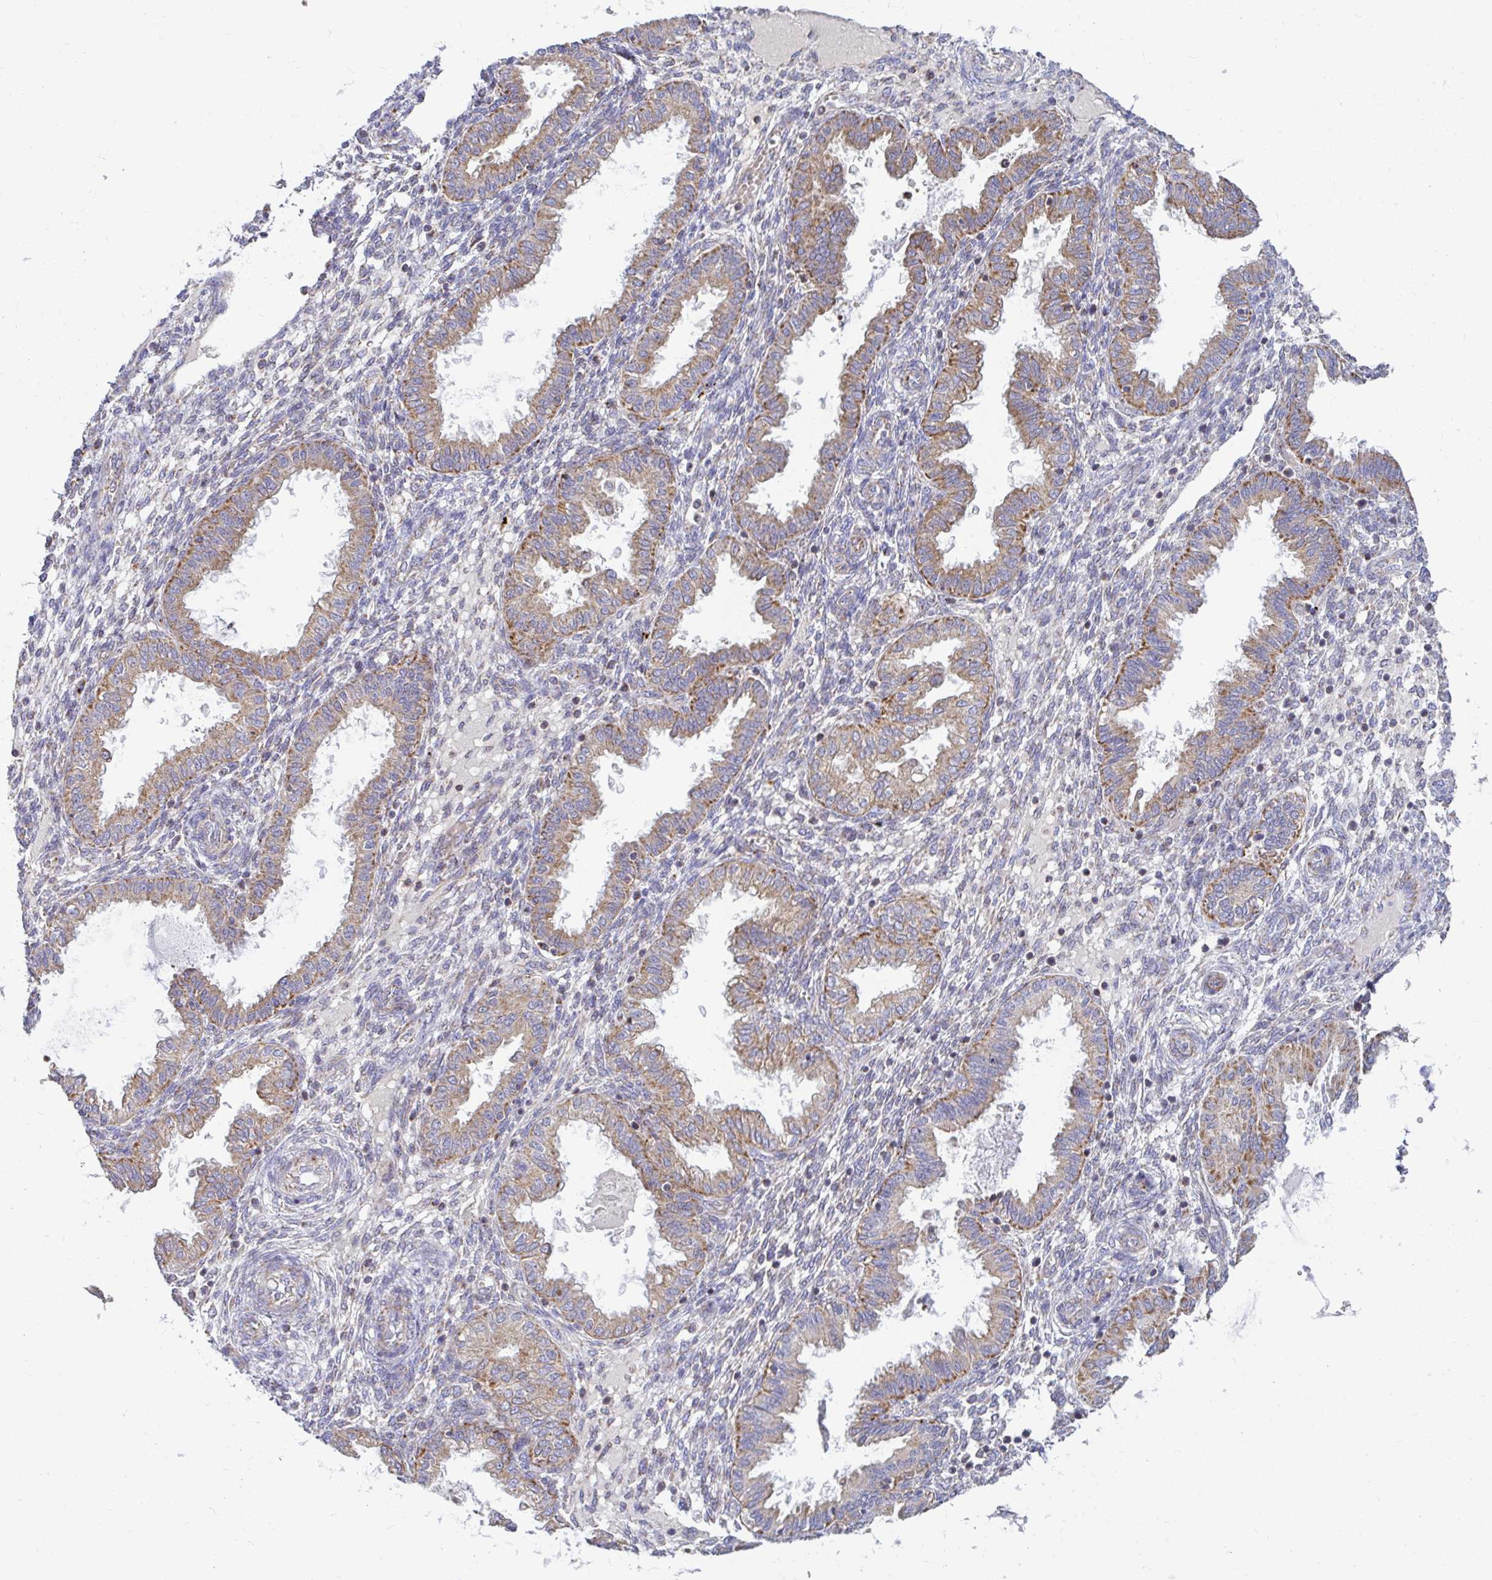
{"staining": {"intensity": "negative", "quantity": "none", "location": "none"}, "tissue": "endometrium", "cell_type": "Cells in endometrial stroma", "image_type": "normal", "snomed": [{"axis": "morphology", "description": "Normal tissue, NOS"}, {"axis": "topography", "description": "Endometrium"}], "caption": "There is no significant expression in cells in endometrial stroma of endometrium. (Brightfield microscopy of DAB (3,3'-diaminobenzidine) immunohistochemistry (IHC) at high magnification).", "gene": "OR10R2", "patient": {"sex": "female", "age": 33}}